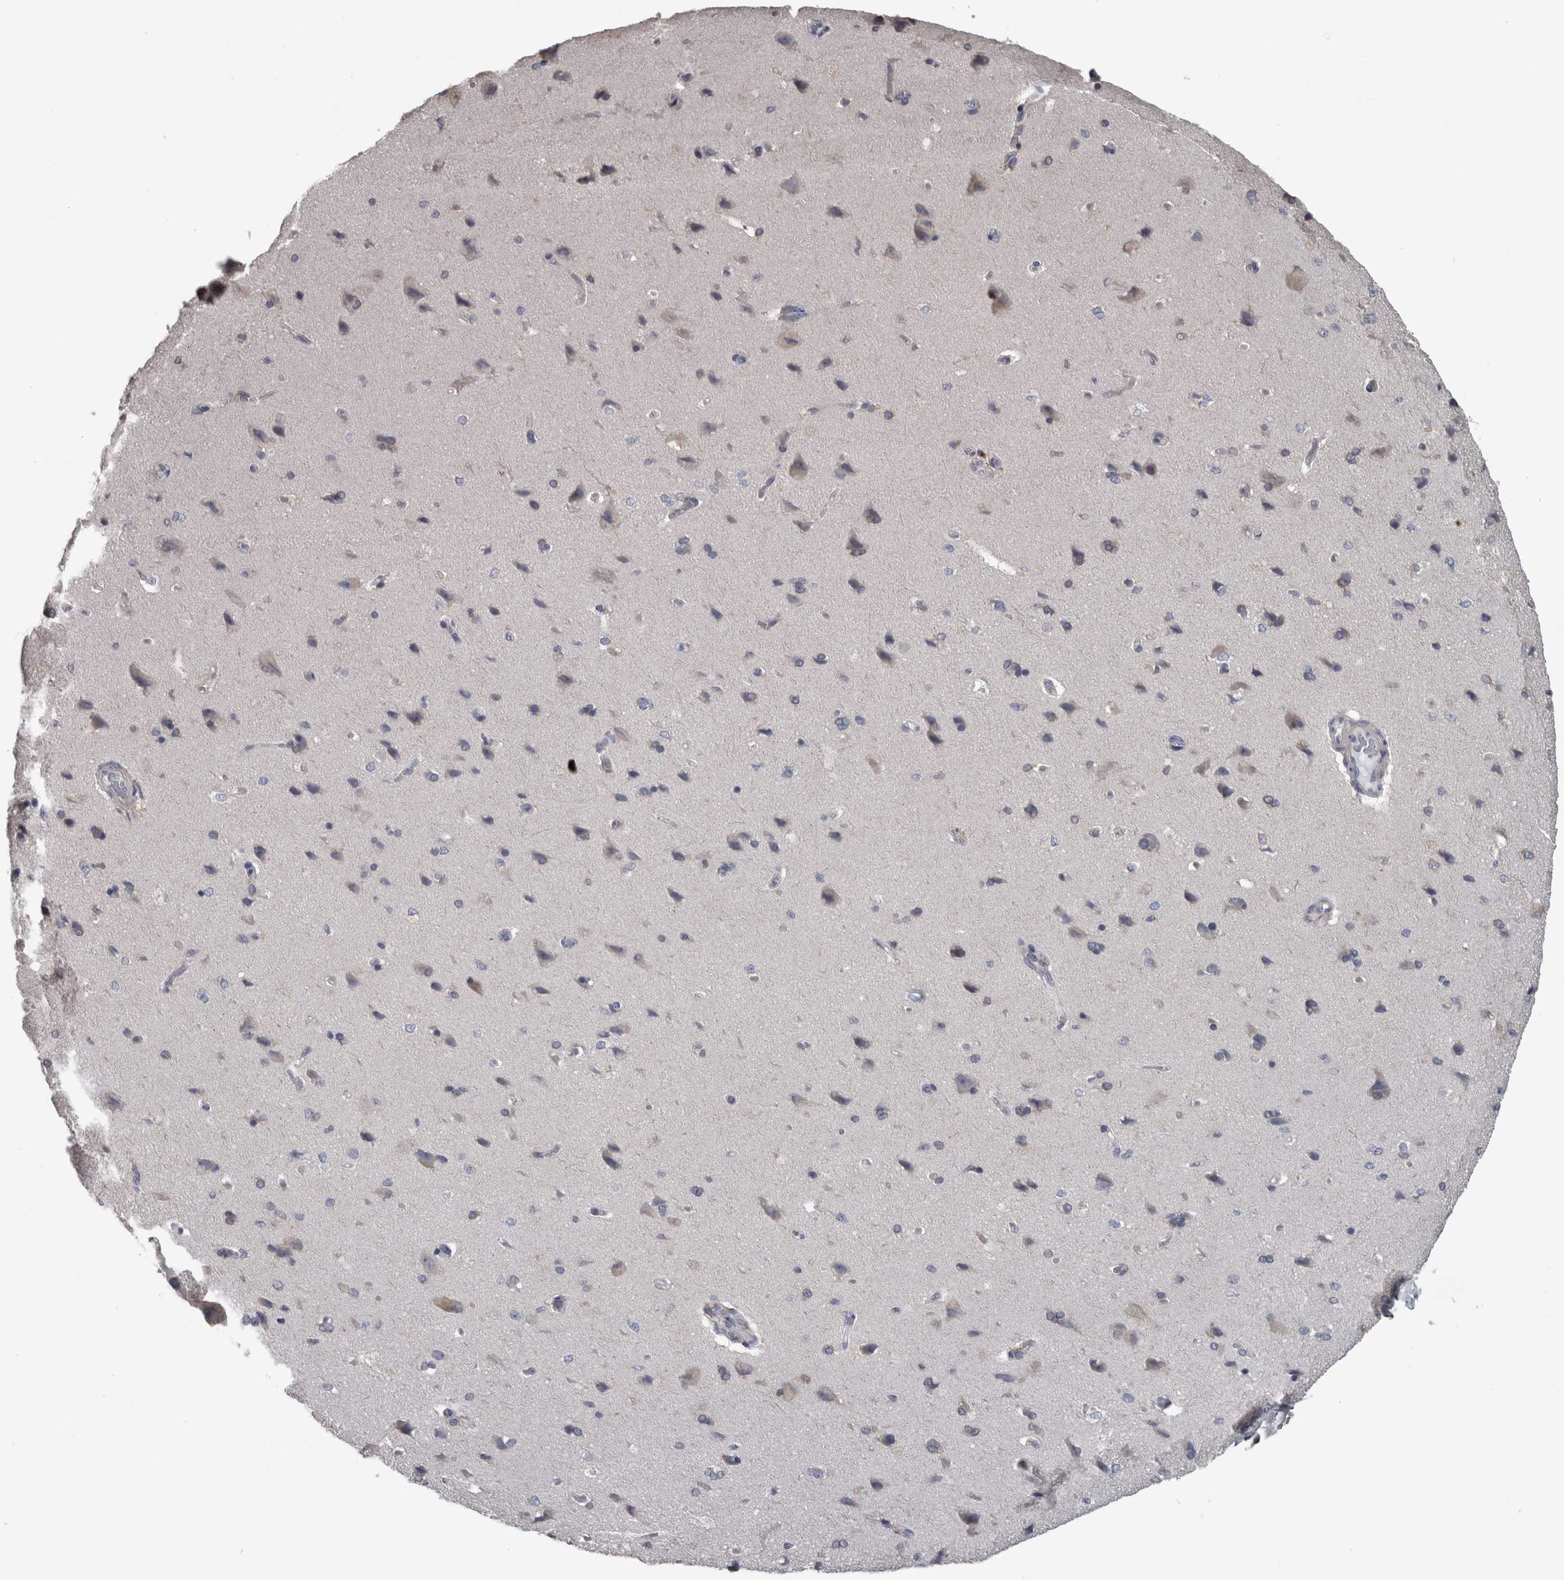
{"staining": {"intensity": "negative", "quantity": "none", "location": "none"}, "tissue": "cerebral cortex", "cell_type": "Endothelial cells", "image_type": "normal", "snomed": [{"axis": "morphology", "description": "Normal tissue, NOS"}, {"axis": "topography", "description": "Cerebral cortex"}], "caption": "Immunohistochemistry (IHC) micrograph of normal cerebral cortex: human cerebral cortex stained with DAB demonstrates no significant protein expression in endothelial cells. The staining is performed using DAB (3,3'-diaminobenzidine) brown chromogen with nuclei counter-stained in using hematoxylin.", "gene": "EFEMP2", "patient": {"sex": "male", "age": 62}}